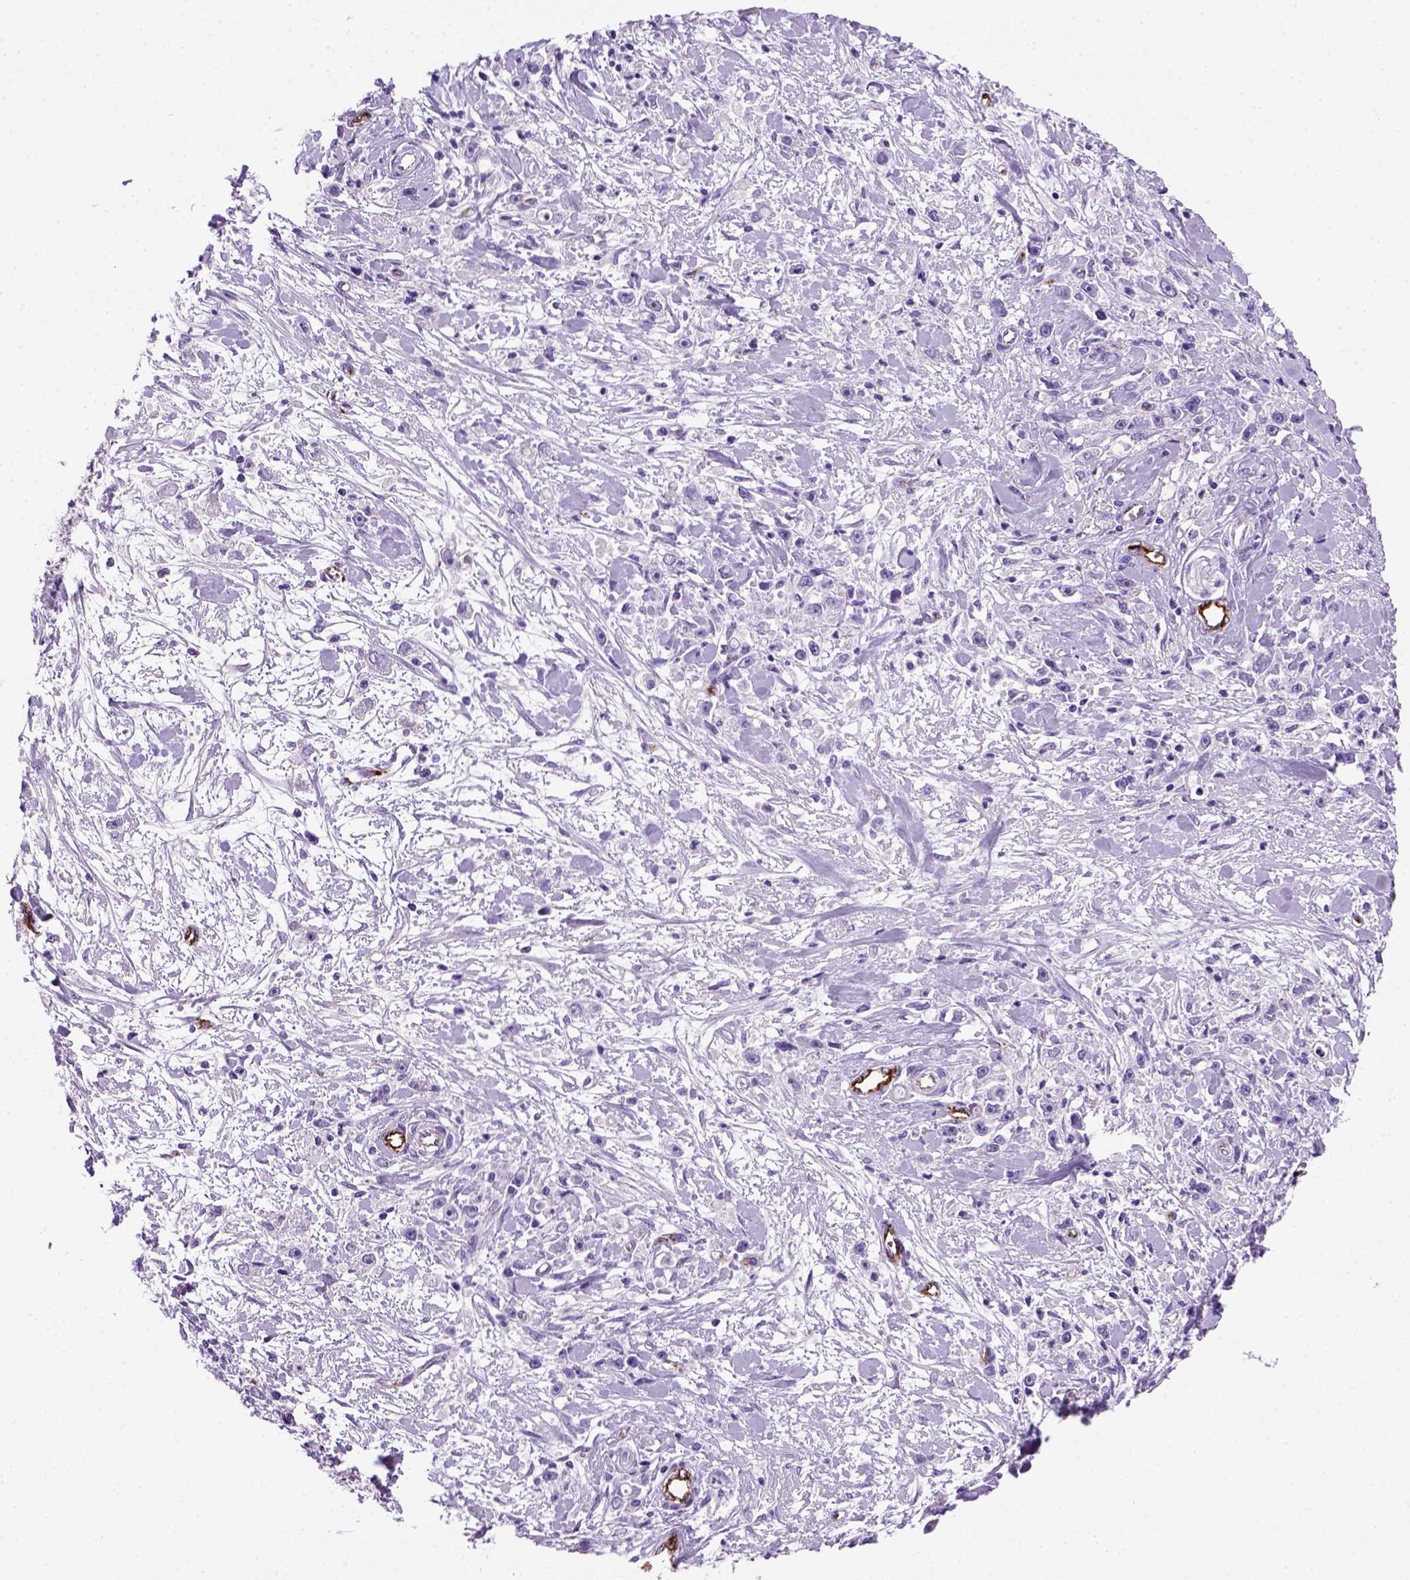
{"staining": {"intensity": "negative", "quantity": "none", "location": "none"}, "tissue": "stomach cancer", "cell_type": "Tumor cells", "image_type": "cancer", "snomed": [{"axis": "morphology", "description": "Adenocarcinoma, NOS"}, {"axis": "topography", "description": "Stomach"}], "caption": "Immunohistochemistry of stomach adenocarcinoma reveals no expression in tumor cells.", "gene": "VWF", "patient": {"sex": "female", "age": 59}}